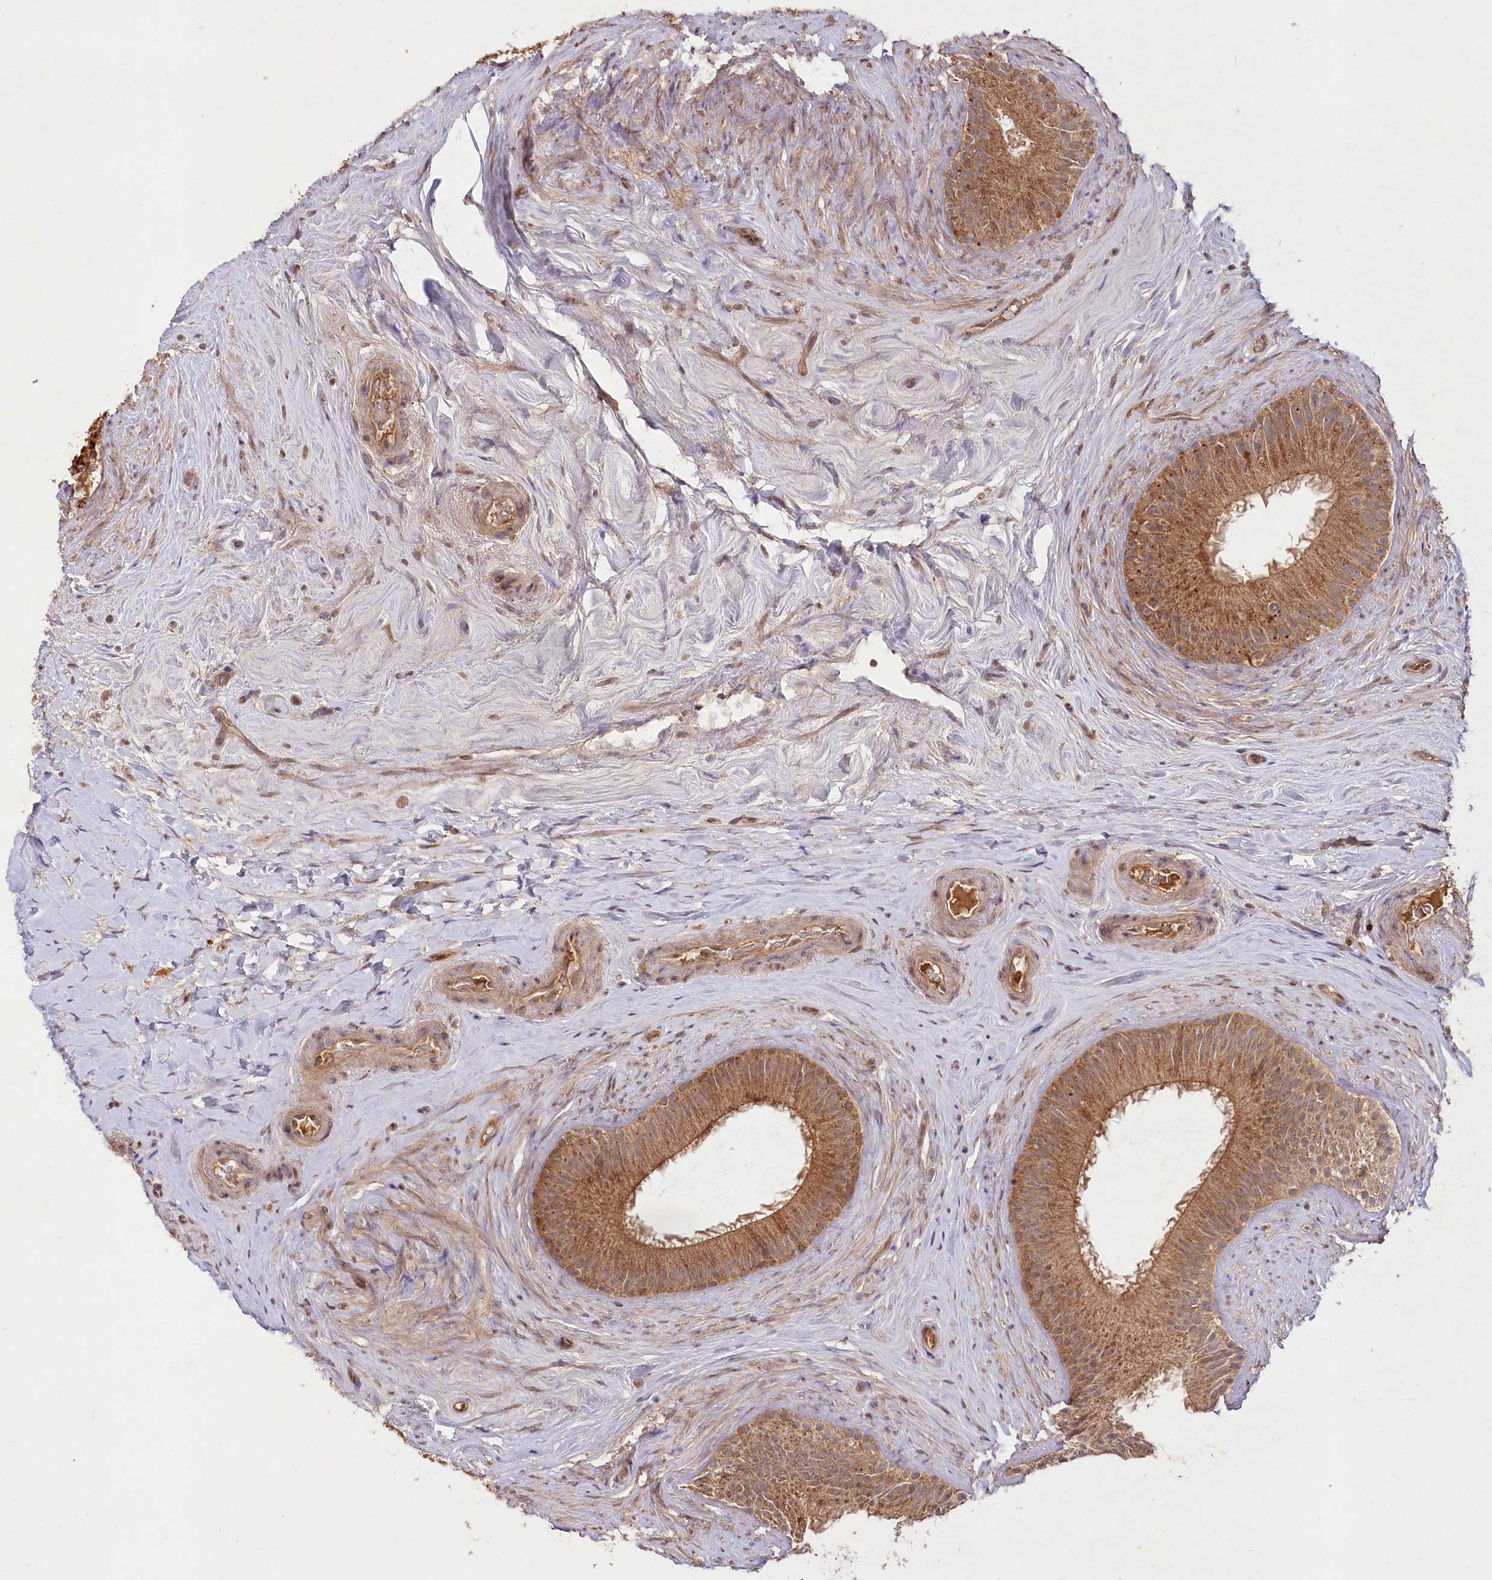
{"staining": {"intensity": "moderate", "quantity": ">75%", "location": "cytoplasmic/membranous"}, "tissue": "epididymis", "cell_type": "Glandular cells", "image_type": "normal", "snomed": [{"axis": "morphology", "description": "Normal tissue, NOS"}, {"axis": "topography", "description": "Epididymis"}], "caption": "Moderate cytoplasmic/membranous expression is appreciated in about >75% of glandular cells in unremarkable epididymis.", "gene": "IRAK1BP1", "patient": {"sex": "male", "age": 84}}